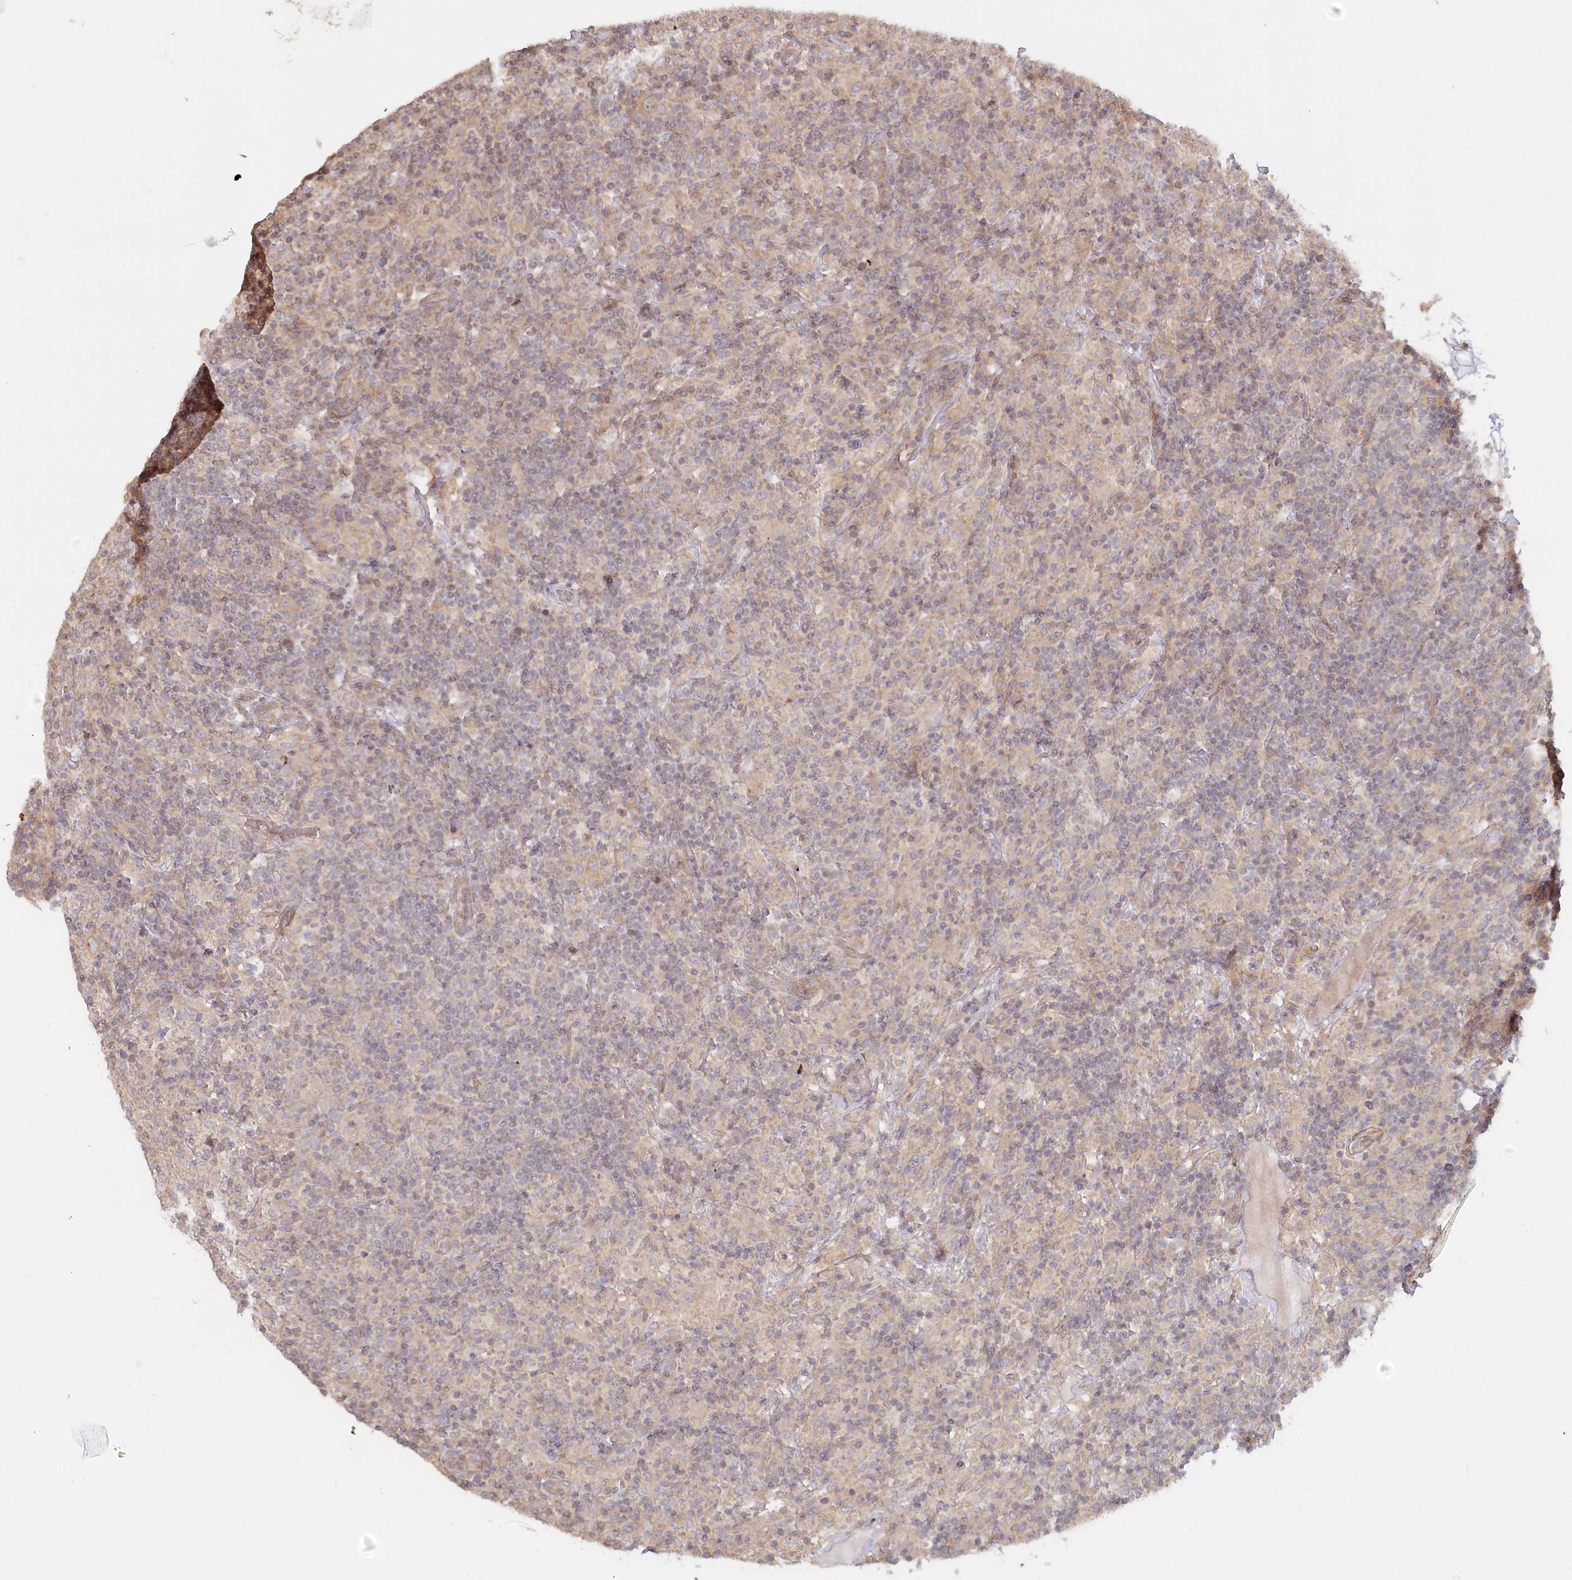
{"staining": {"intensity": "weak", "quantity": "<25%", "location": "cytoplasmic/membranous"}, "tissue": "lymphoma", "cell_type": "Tumor cells", "image_type": "cancer", "snomed": [{"axis": "morphology", "description": "Hodgkin's disease, NOS"}, {"axis": "topography", "description": "Lymph node"}], "caption": "The immunohistochemistry (IHC) image has no significant staining in tumor cells of lymphoma tissue.", "gene": "TCHP", "patient": {"sex": "male", "age": 70}}